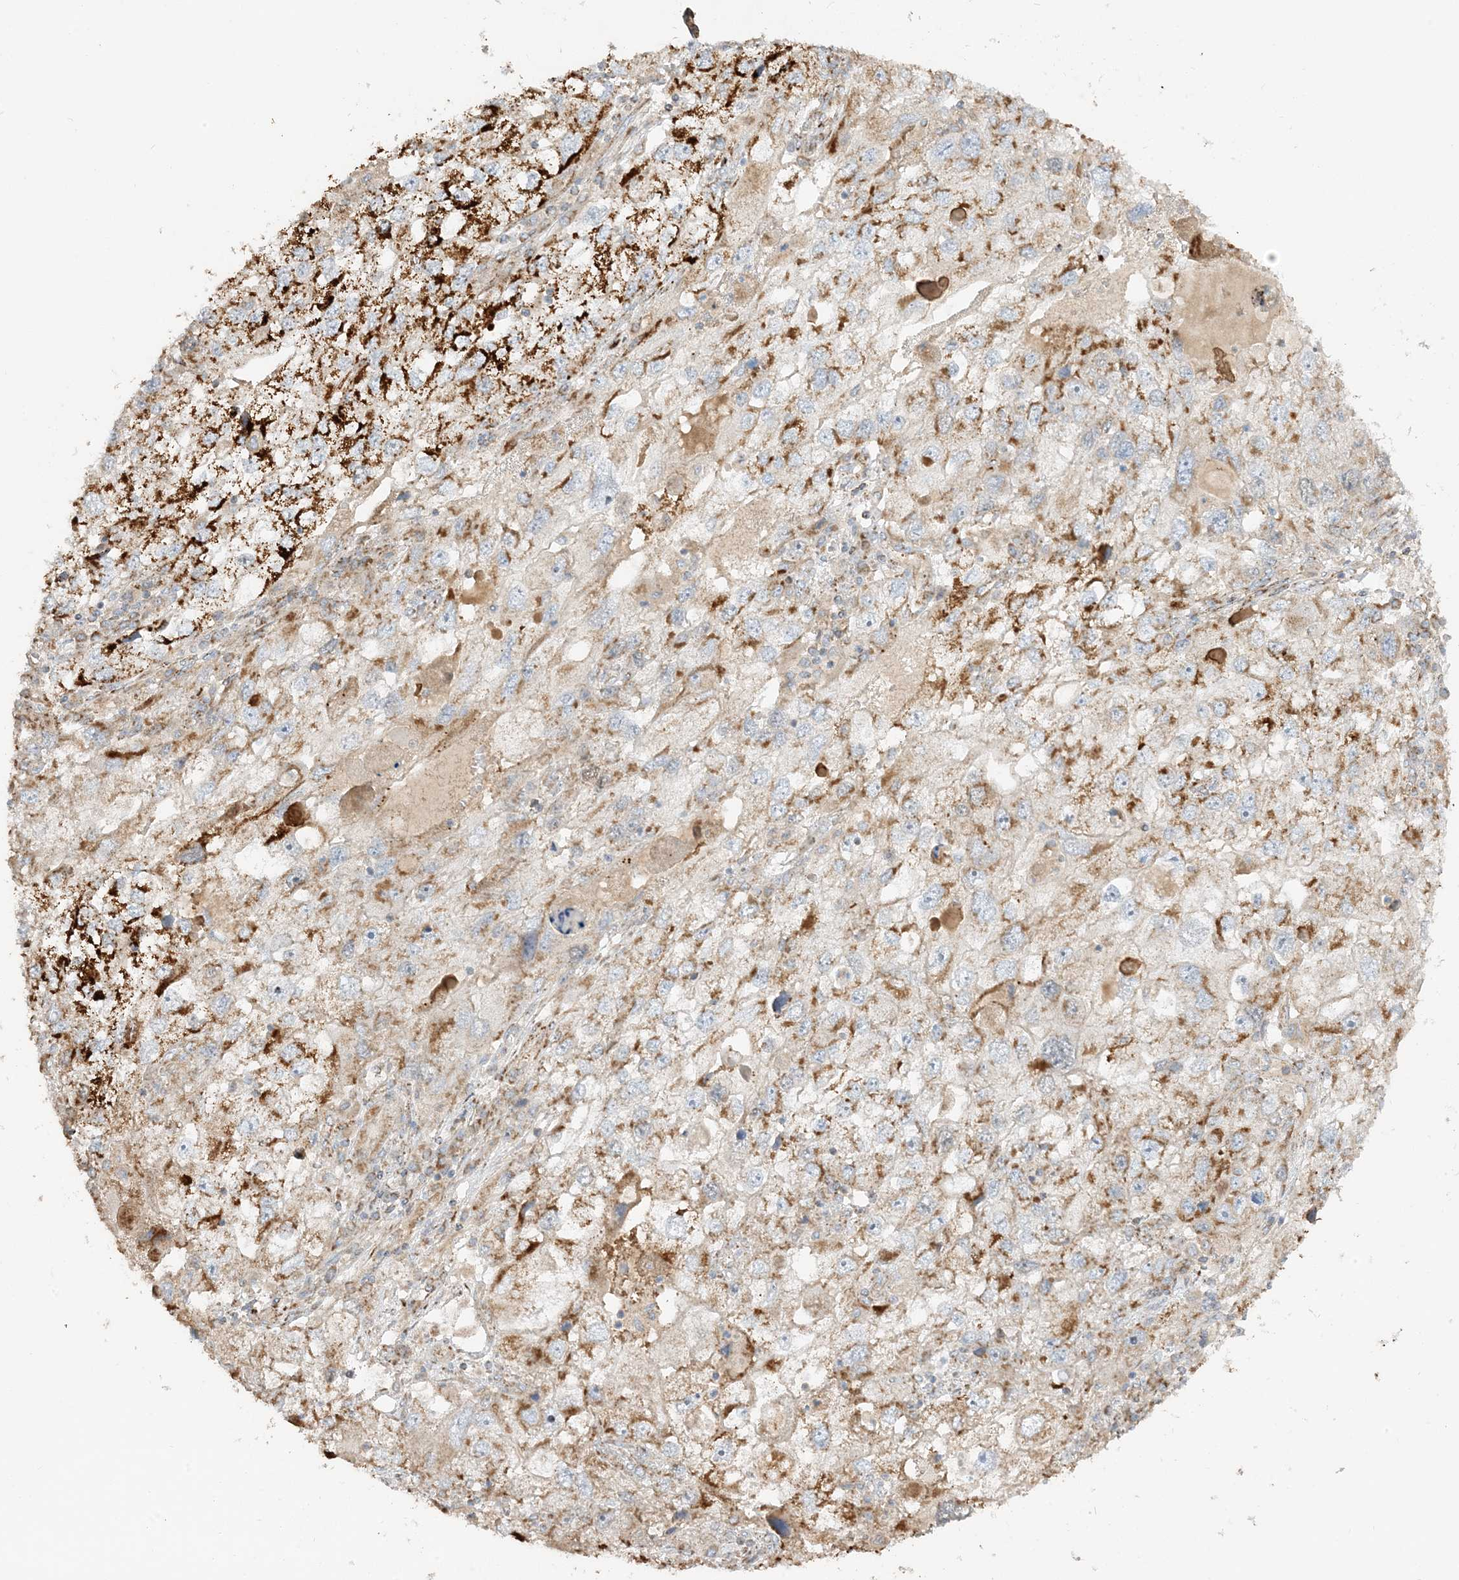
{"staining": {"intensity": "strong", "quantity": "25%-75%", "location": "cytoplasmic/membranous"}, "tissue": "endometrial cancer", "cell_type": "Tumor cells", "image_type": "cancer", "snomed": [{"axis": "morphology", "description": "Adenocarcinoma, NOS"}, {"axis": "topography", "description": "Endometrium"}], "caption": "Immunohistochemical staining of adenocarcinoma (endometrial) displays high levels of strong cytoplasmic/membranous protein staining in about 25%-75% of tumor cells.", "gene": "NDUFAF3", "patient": {"sex": "female", "age": 49}}